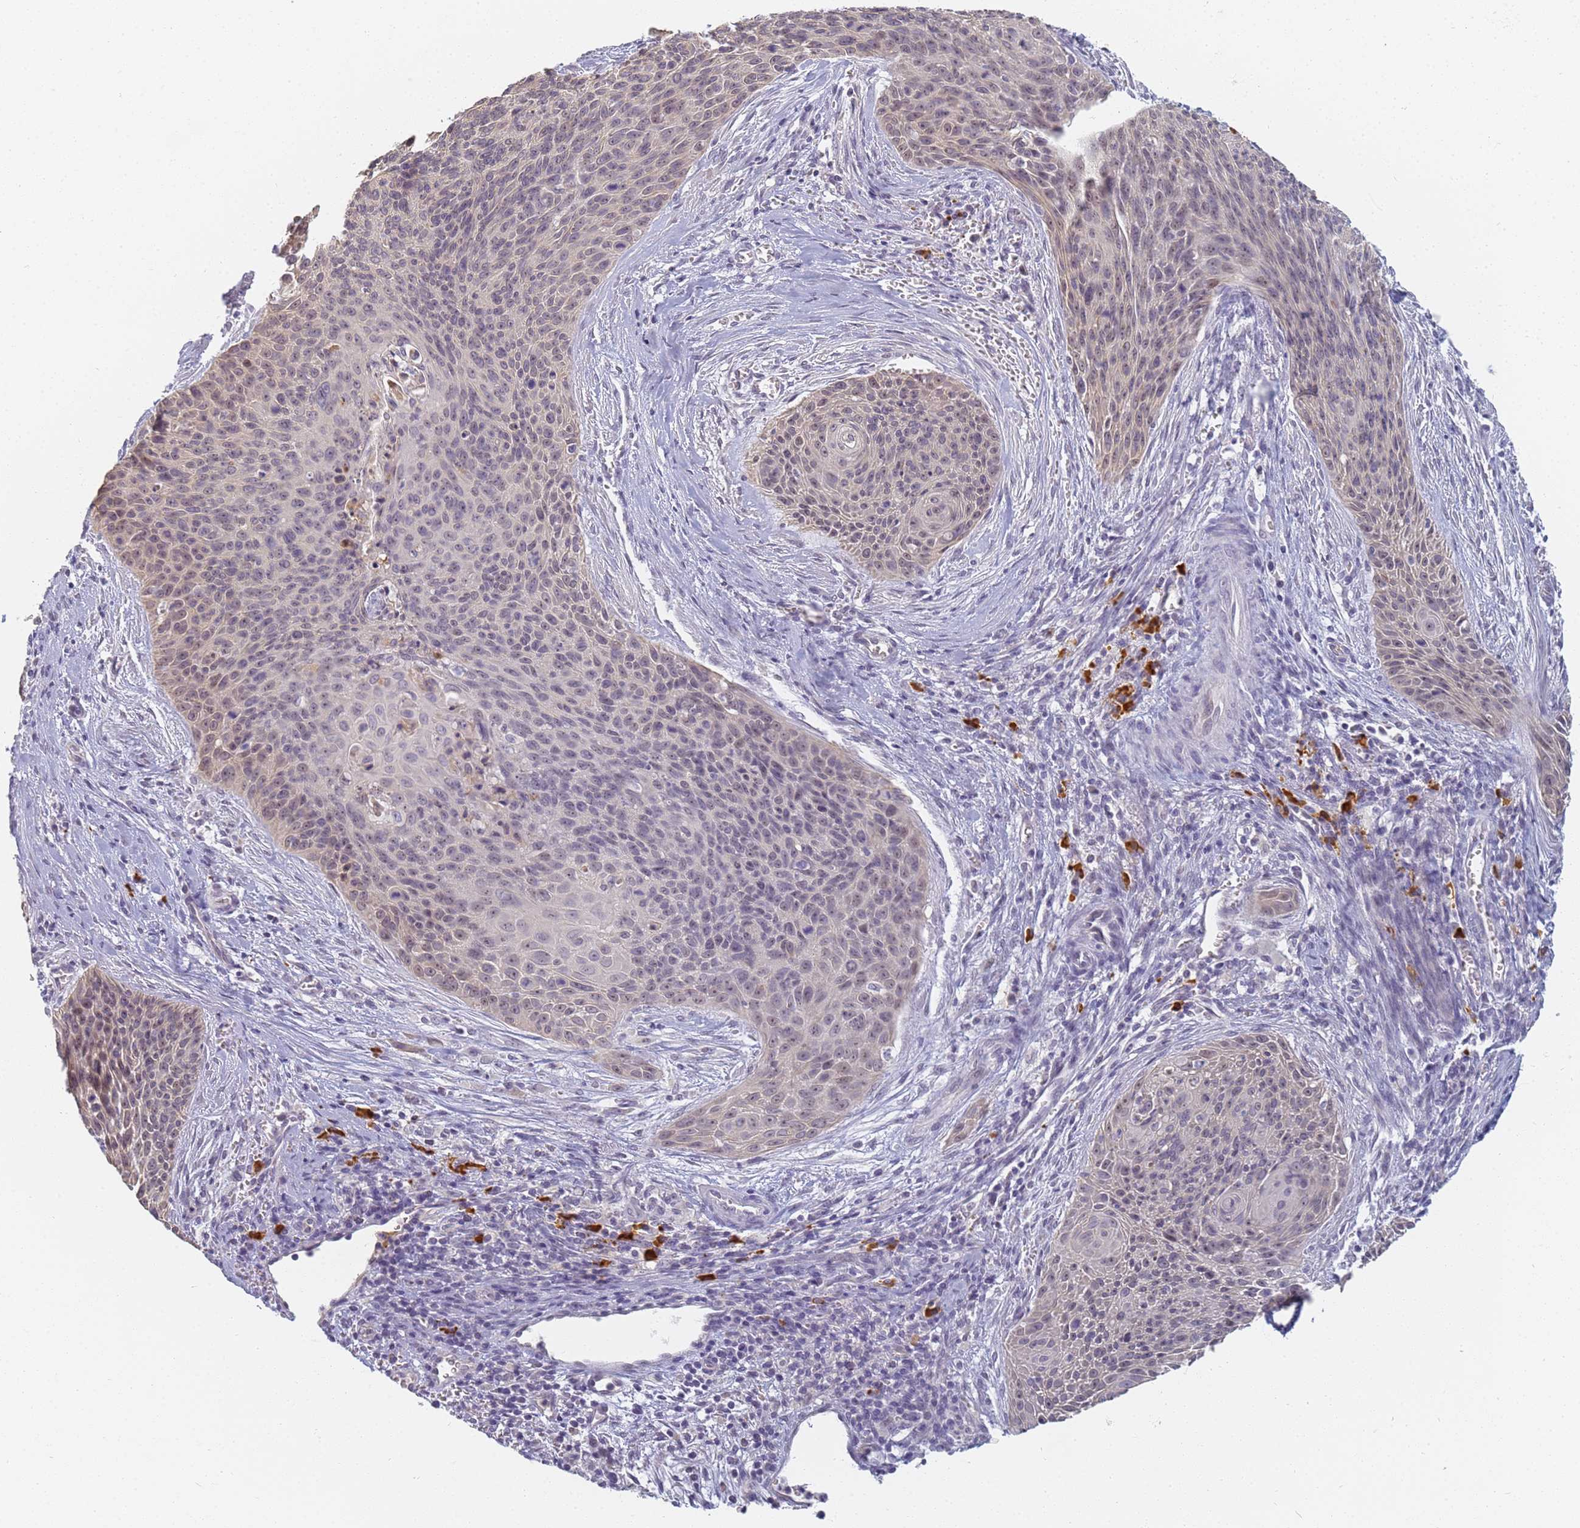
{"staining": {"intensity": "weak", "quantity": "<25%", "location": "nuclear"}, "tissue": "cervical cancer", "cell_type": "Tumor cells", "image_type": "cancer", "snomed": [{"axis": "morphology", "description": "Squamous cell carcinoma, NOS"}, {"axis": "topography", "description": "Cervix"}], "caption": "Image shows no significant protein staining in tumor cells of cervical cancer (squamous cell carcinoma).", "gene": "SLC38A9", "patient": {"sex": "female", "age": 55}}